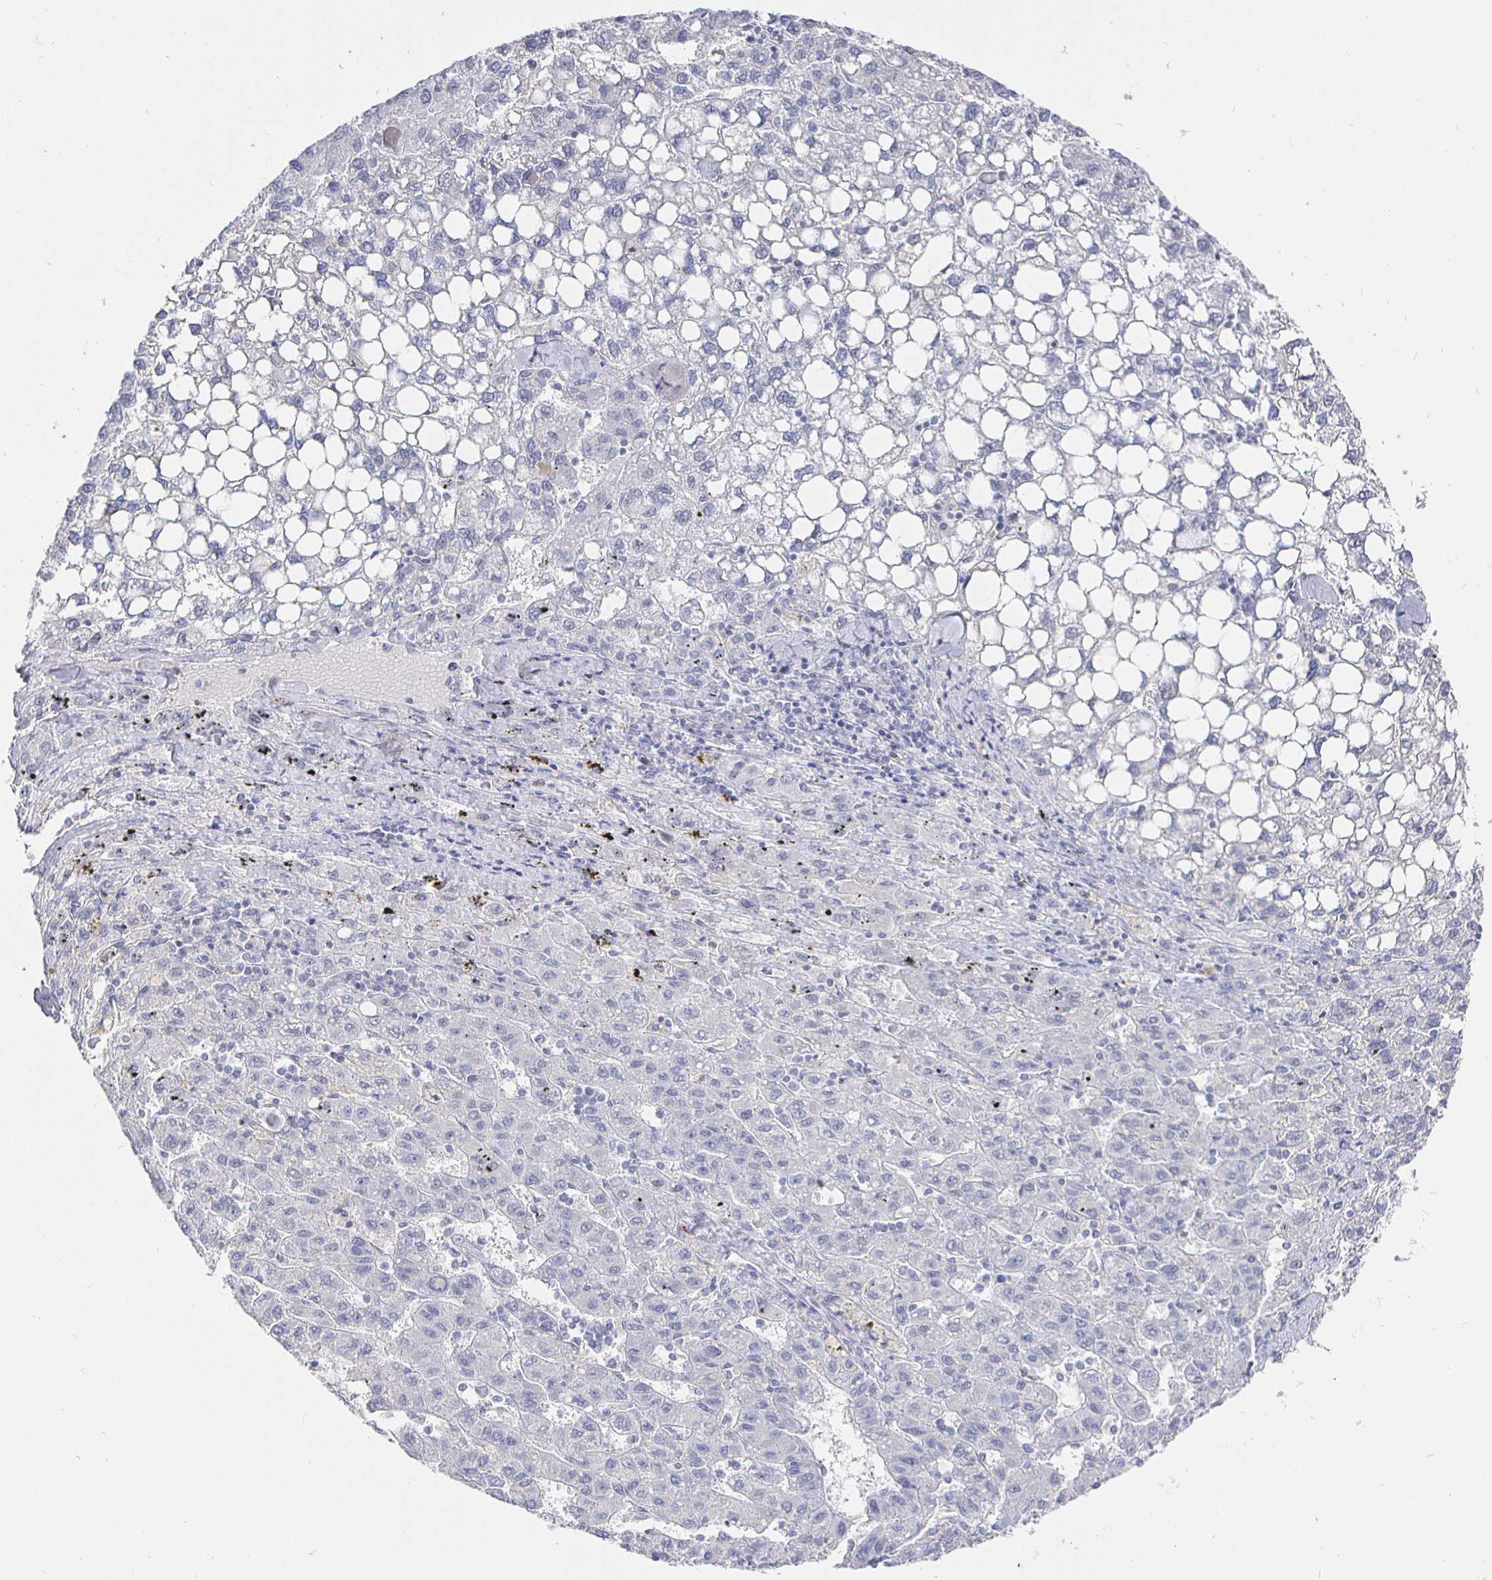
{"staining": {"intensity": "negative", "quantity": "none", "location": "none"}, "tissue": "liver cancer", "cell_type": "Tumor cells", "image_type": "cancer", "snomed": [{"axis": "morphology", "description": "Carcinoma, Hepatocellular, NOS"}, {"axis": "topography", "description": "Liver"}], "caption": "This is a photomicrograph of IHC staining of liver hepatocellular carcinoma, which shows no positivity in tumor cells.", "gene": "LRRC23", "patient": {"sex": "female", "age": 82}}